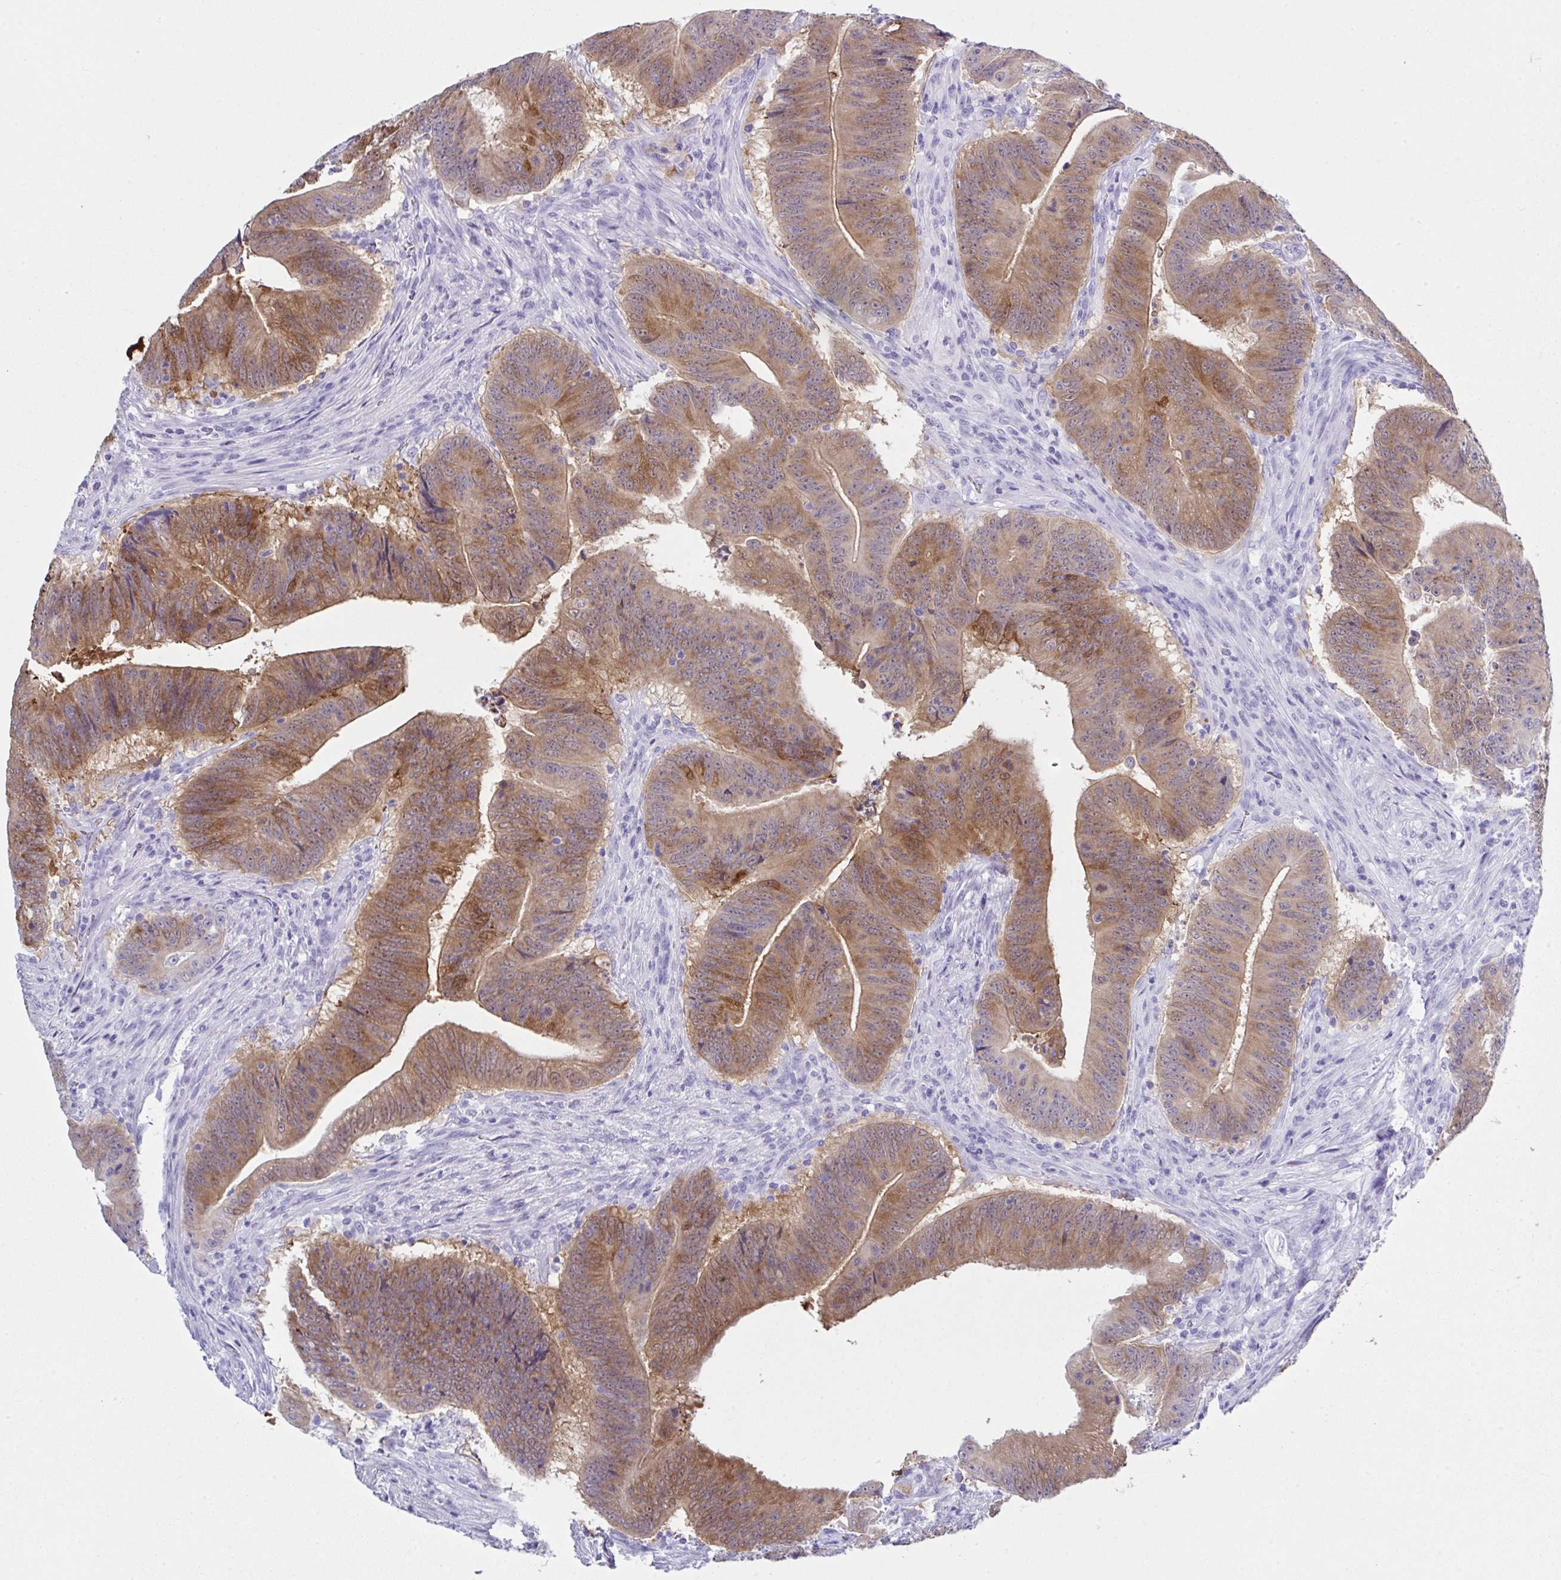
{"staining": {"intensity": "moderate", "quantity": ">75%", "location": "cytoplasmic/membranous"}, "tissue": "colorectal cancer", "cell_type": "Tumor cells", "image_type": "cancer", "snomed": [{"axis": "morphology", "description": "Adenocarcinoma, NOS"}, {"axis": "topography", "description": "Colon"}], "caption": "This photomicrograph demonstrates IHC staining of colorectal cancer (adenocarcinoma), with medium moderate cytoplasmic/membranous staining in approximately >75% of tumor cells.", "gene": "LGALS4", "patient": {"sex": "female", "age": 87}}